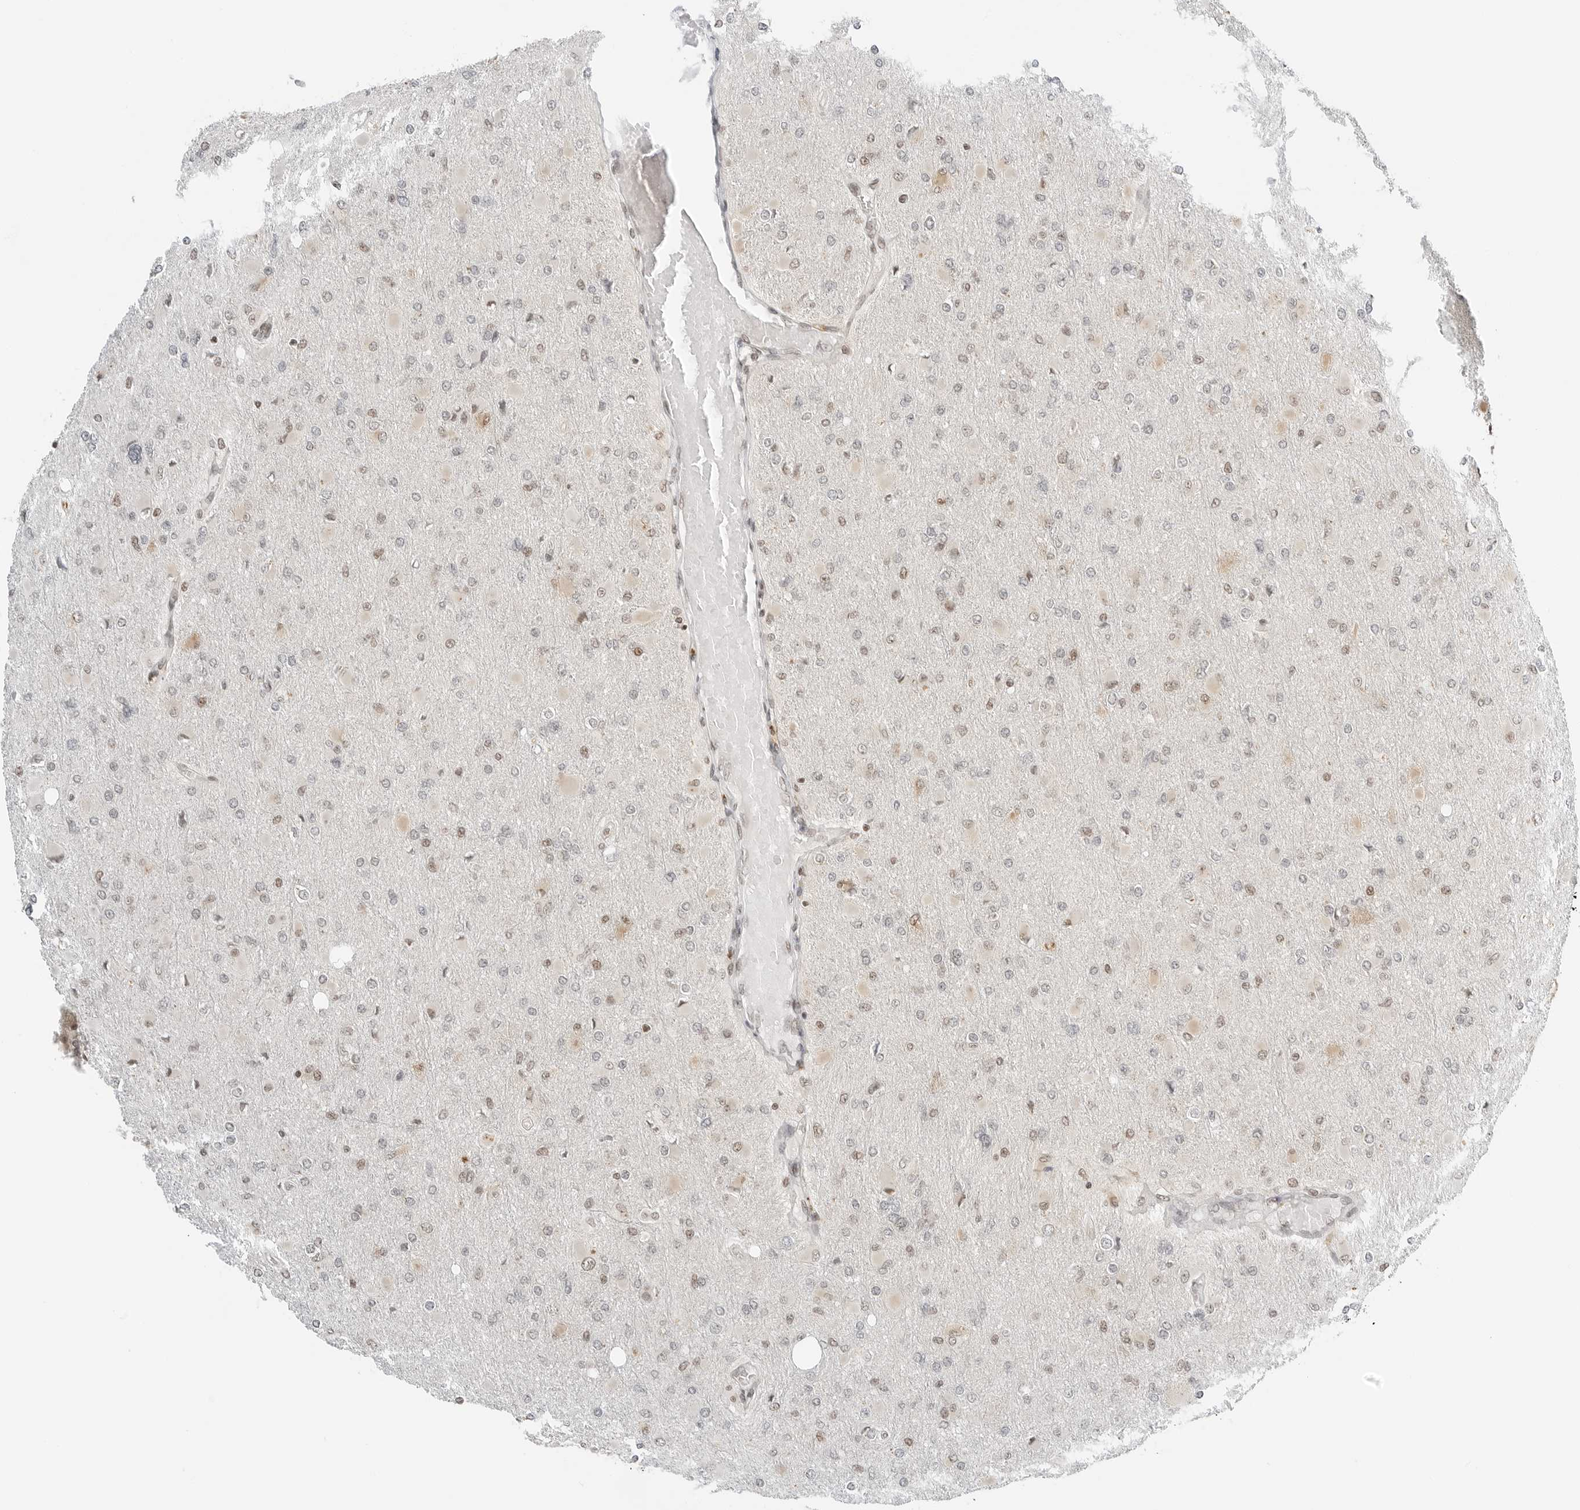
{"staining": {"intensity": "weak", "quantity": "25%-75%", "location": "nuclear"}, "tissue": "glioma", "cell_type": "Tumor cells", "image_type": "cancer", "snomed": [{"axis": "morphology", "description": "Glioma, malignant, High grade"}, {"axis": "topography", "description": "Cerebral cortex"}], "caption": "A low amount of weak nuclear staining is present in about 25%-75% of tumor cells in glioma tissue. Nuclei are stained in blue.", "gene": "CRTC2", "patient": {"sex": "female", "age": 36}}